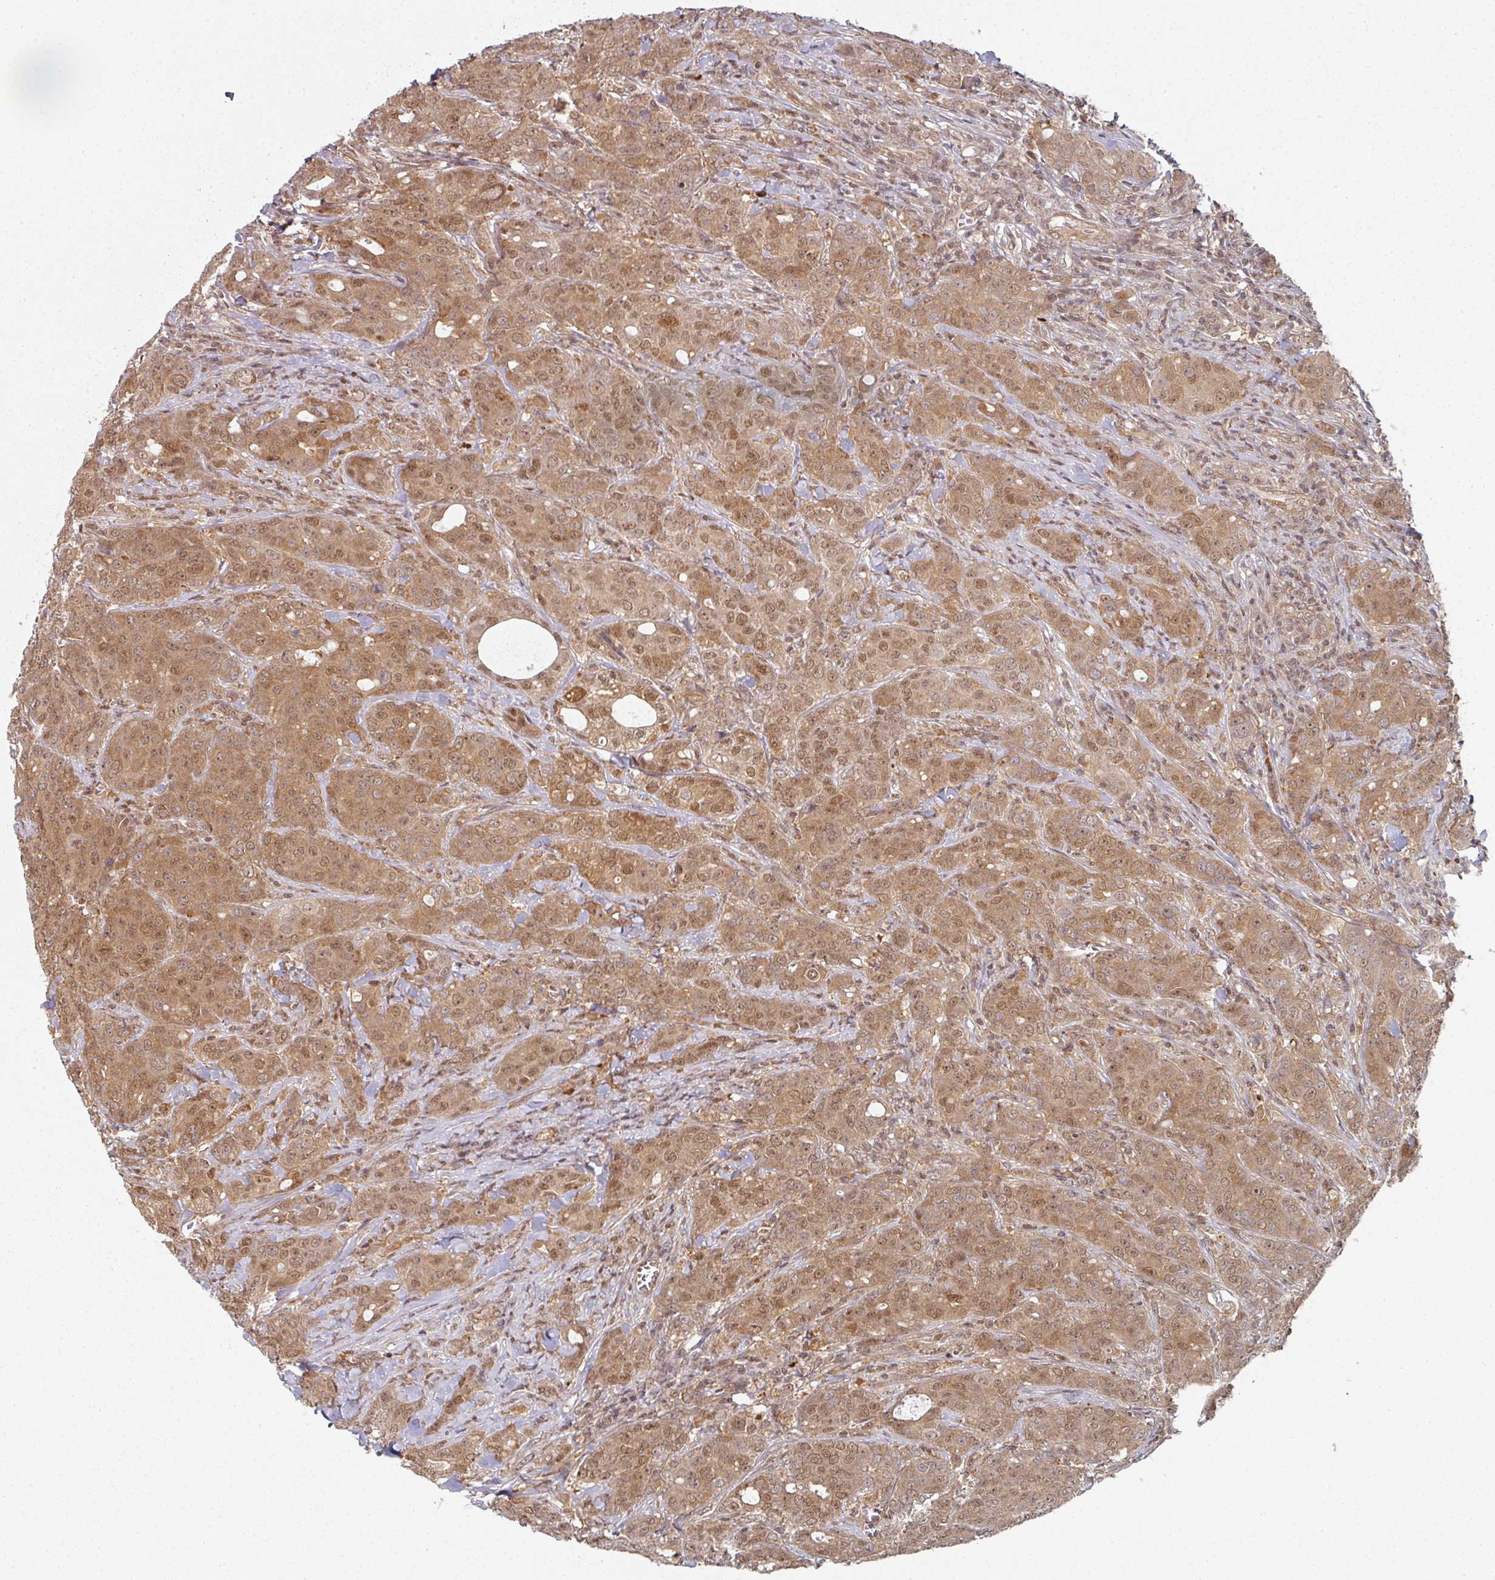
{"staining": {"intensity": "moderate", "quantity": ">75%", "location": "cytoplasmic/membranous,nuclear"}, "tissue": "breast cancer", "cell_type": "Tumor cells", "image_type": "cancer", "snomed": [{"axis": "morphology", "description": "Duct carcinoma"}, {"axis": "topography", "description": "Breast"}], "caption": "A brown stain shows moderate cytoplasmic/membranous and nuclear expression of a protein in human infiltrating ductal carcinoma (breast) tumor cells.", "gene": "PSME3IP1", "patient": {"sex": "female", "age": 43}}